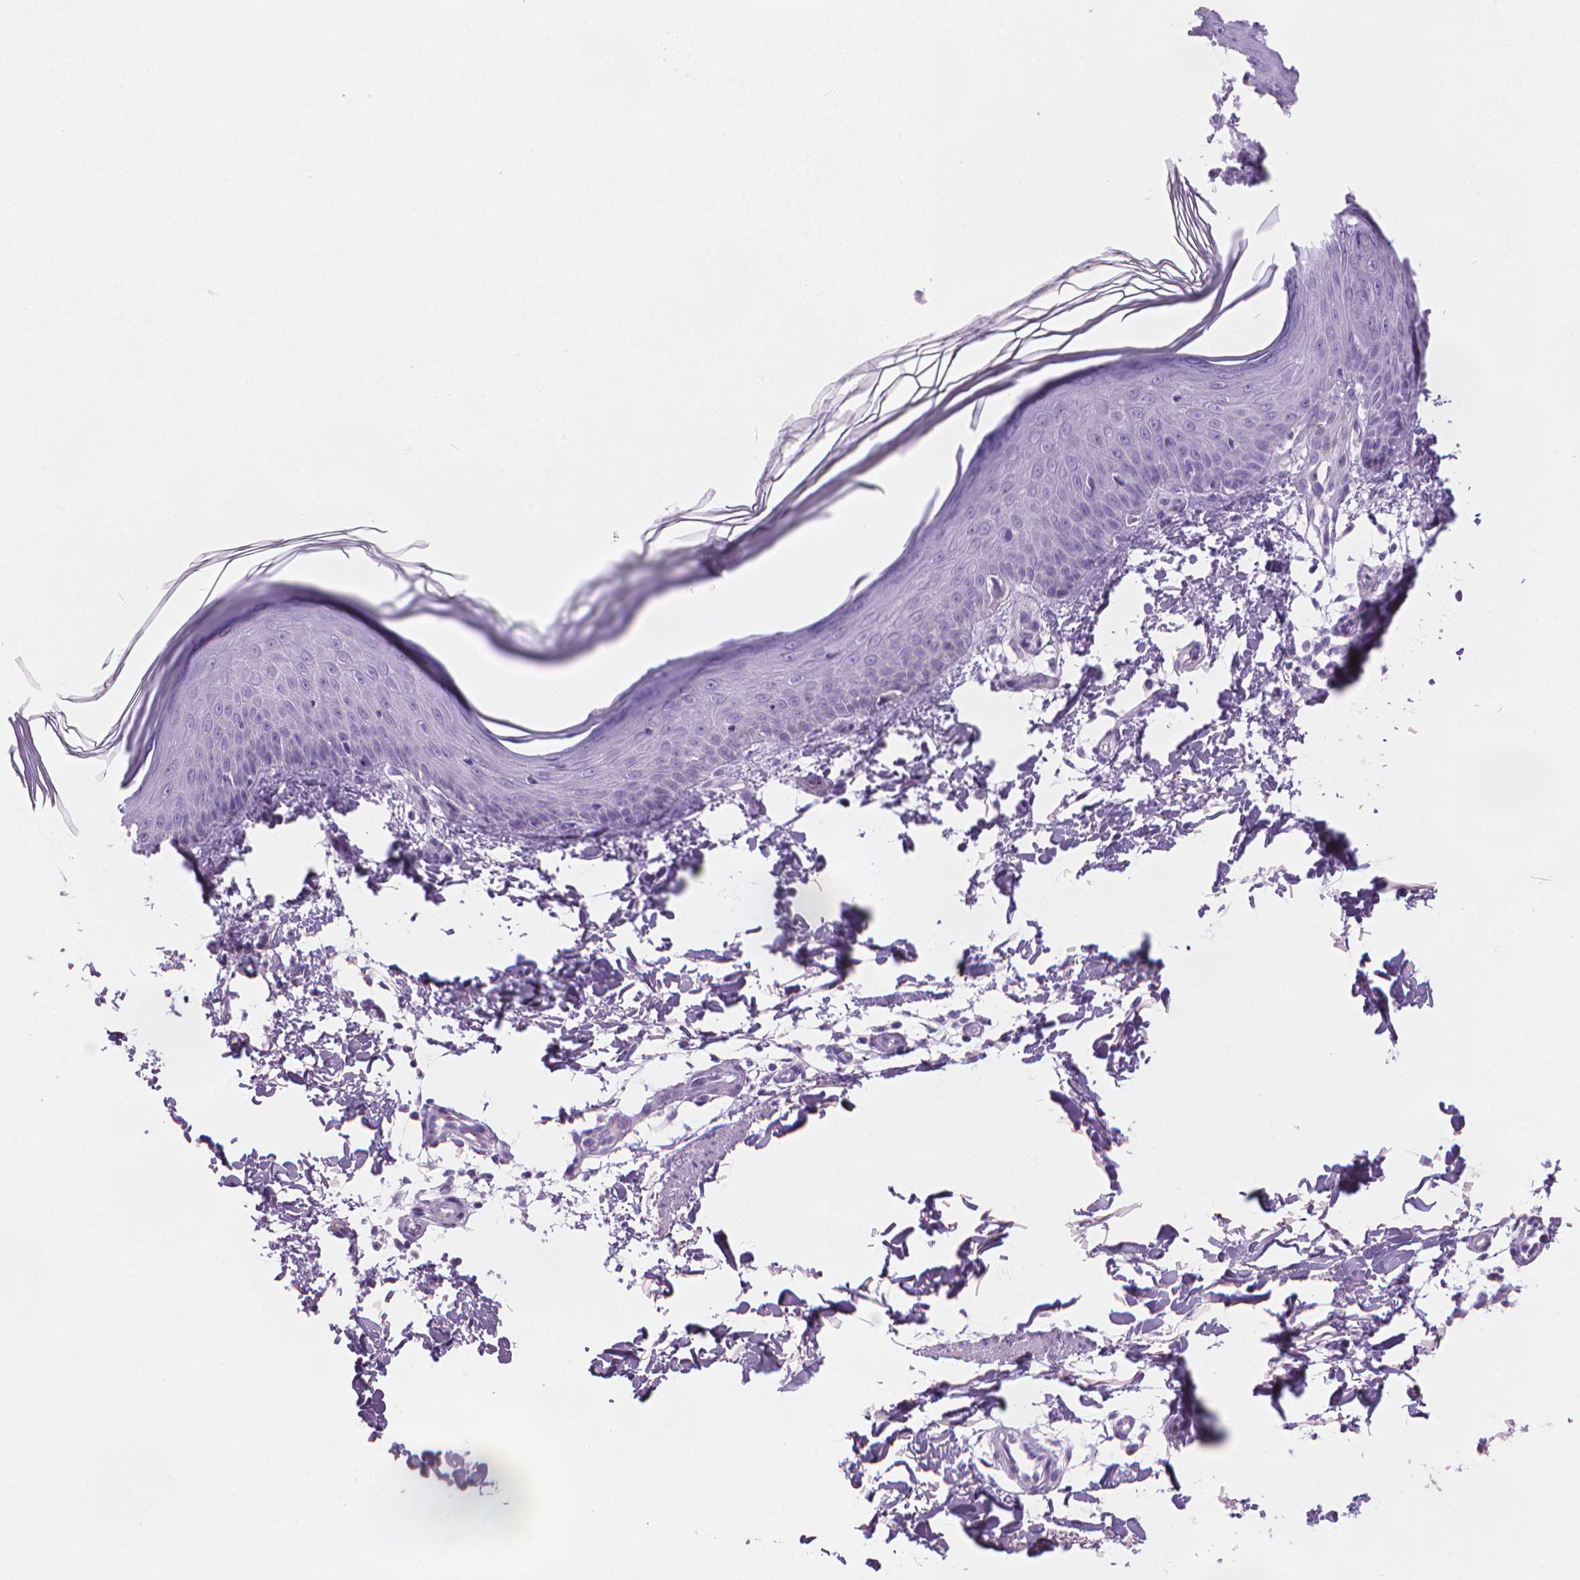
{"staining": {"intensity": "negative", "quantity": "none", "location": "none"}, "tissue": "skin", "cell_type": "Fibroblasts", "image_type": "normal", "snomed": [{"axis": "morphology", "description": "Normal tissue, NOS"}, {"axis": "topography", "description": "Skin"}], "caption": "Immunohistochemical staining of normal skin demonstrates no significant expression in fibroblasts.", "gene": "ENSG00000187186", "patient": {"sex": "female", "age": 62}}